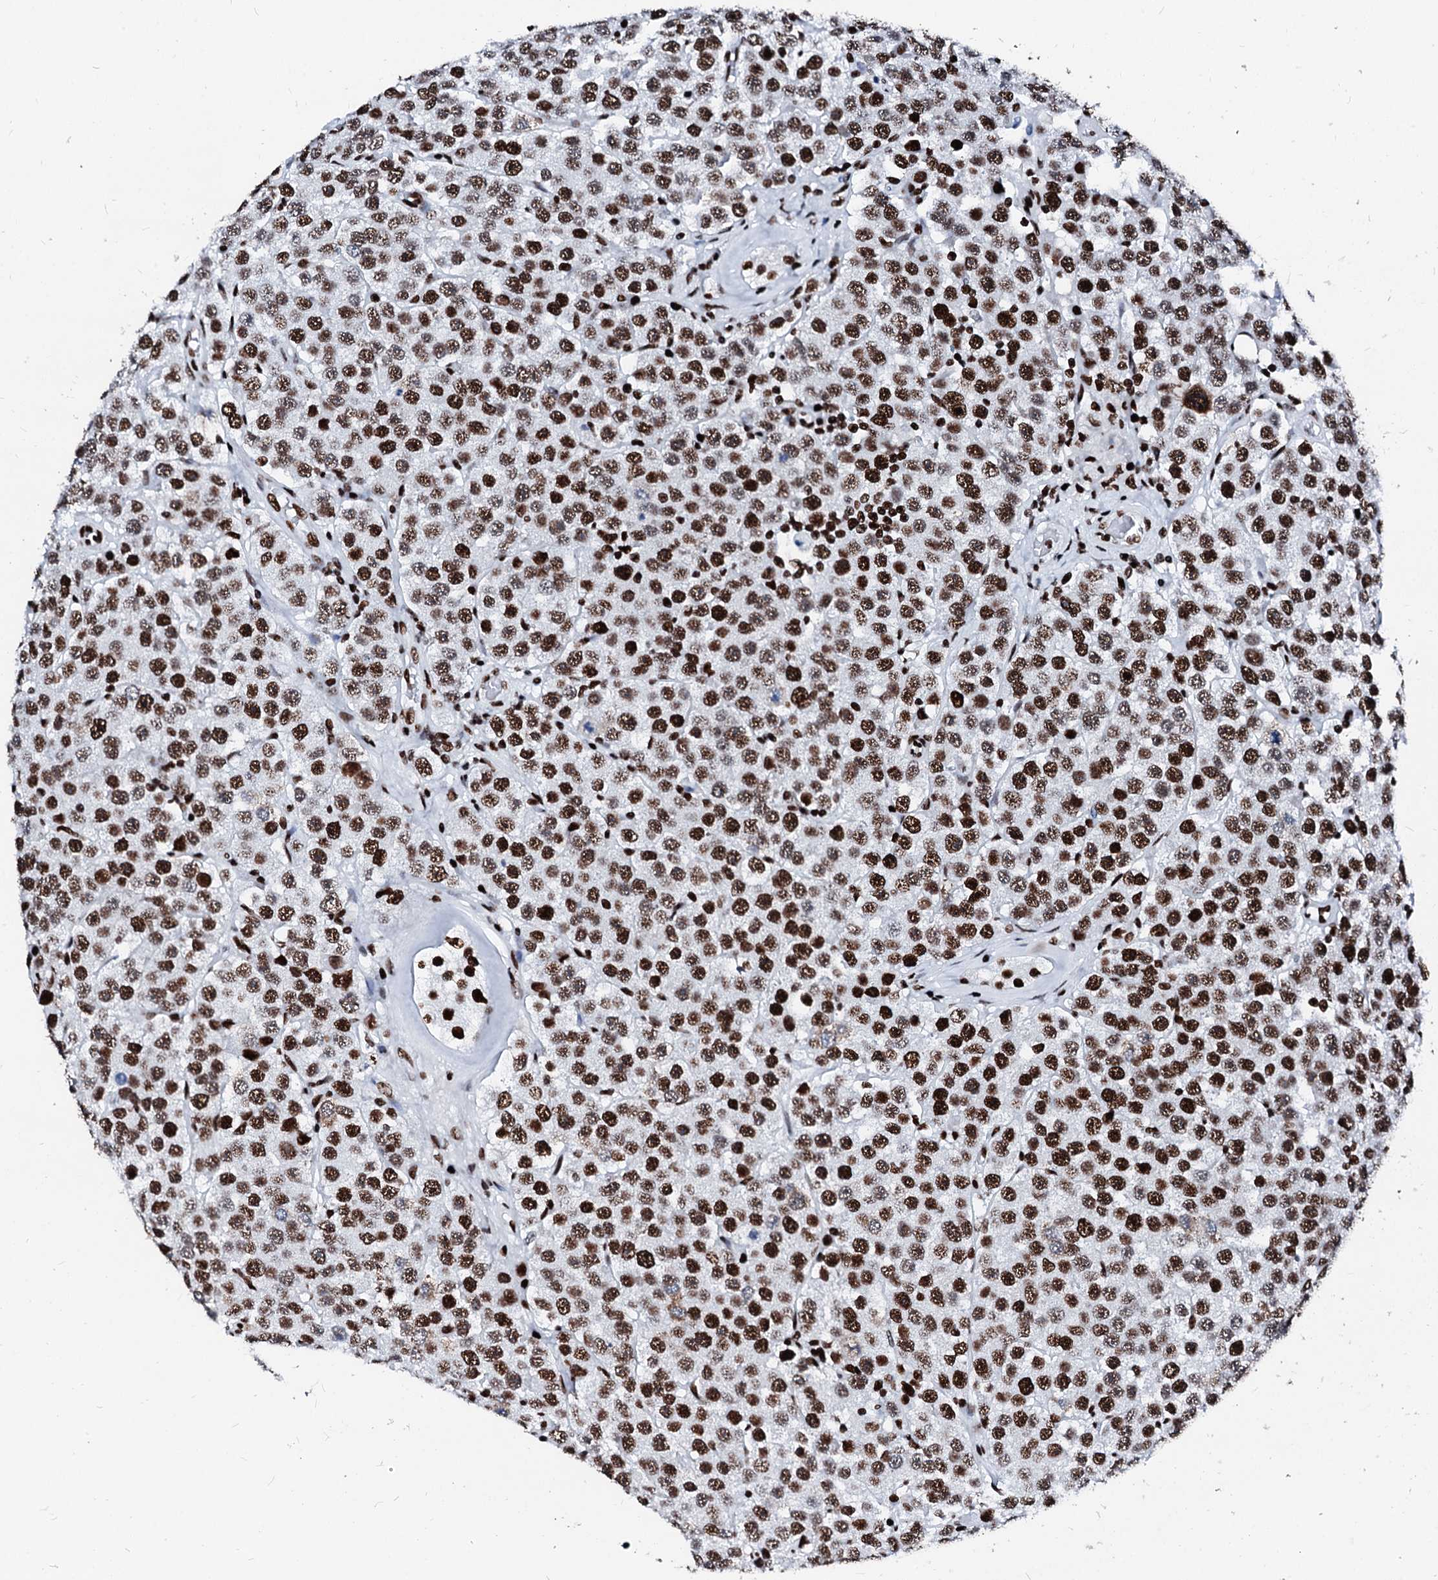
{"staining": {"intensity": "strong", "quantity": ">75%", "location": "cytoplasmic/membranous,nuclear"}, "tissue": "testis cancer", "cell_type": "Tumor cells", "image_type": "cancer", "snomed": [{"axis": "morphology", "description": "Seminoma, NOS"}, {"axis": "topography", "description": "Testis"}], "caption": "The photomicrograph shows immunohistochemical staining of testis seminoma. There is strong cytoplasmic/membranous and nuclear staining is appreciated in approximately >75% of tumor cells. The protein is shown in brown color, while the nuclei are stained blue.", "gene": "RALY", "patient": {"sex": "male", "age": 28}}